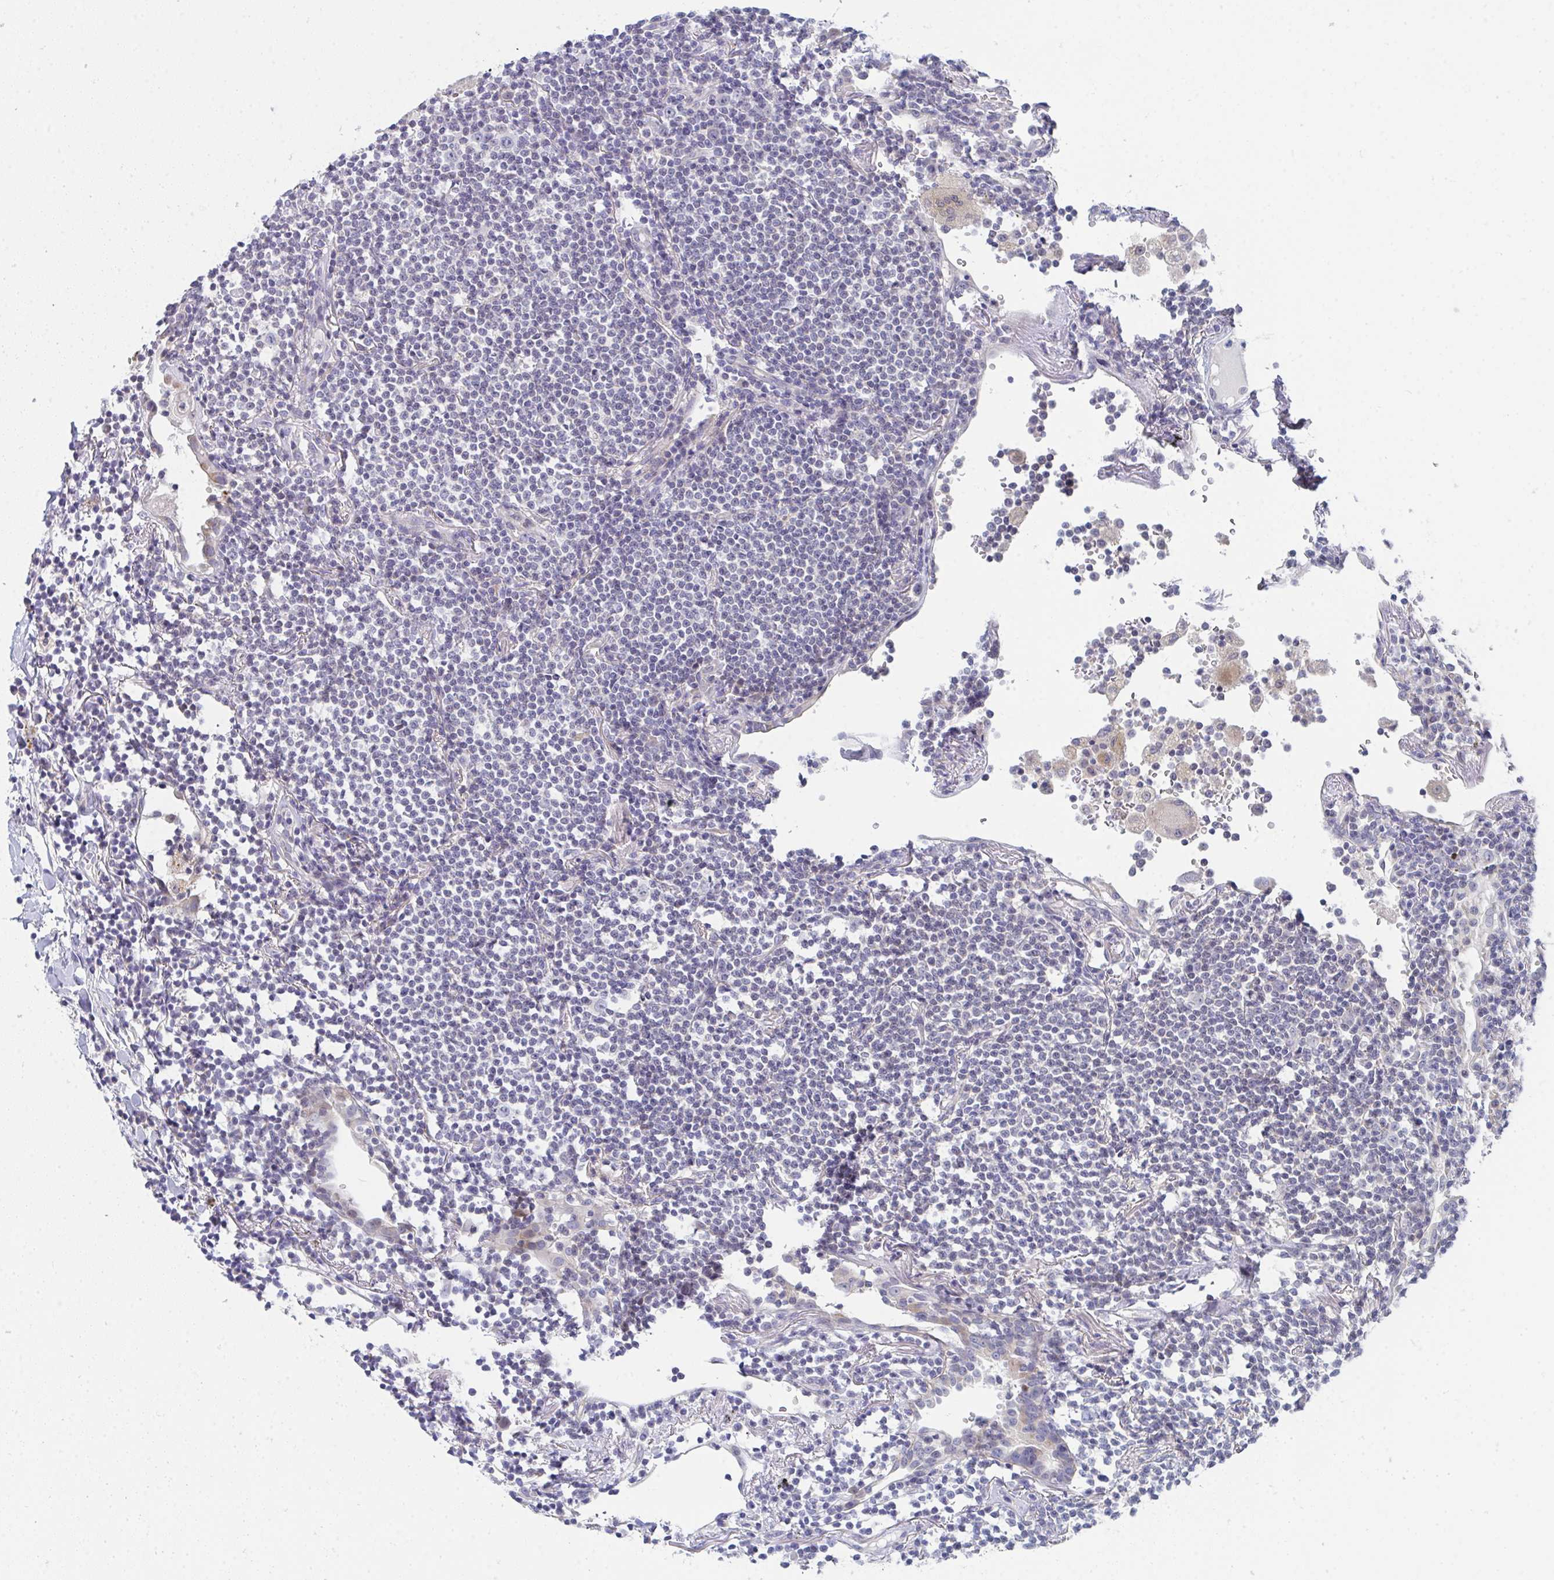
{"staining": {"intensity": "negative", "quantity": "none", "location": "none"}, "tissue": "lymphoma", "cell_type": "Tumor cells", "image_type": "cancer", "snomed": [{"axis": "morphology", "description": "Malignant lymphoma, non-Hodgkin's type, Low grade"}, {"axis": "topography", "description": "Lung"}], "caption": "This is an IHC photomicrograph of human low-grade malignant lymphoma, non-Hodgkin's type. There is no staining in tumor cells.", "gene": "VWDE", "patient": {"sex": "female", "age": 71}}